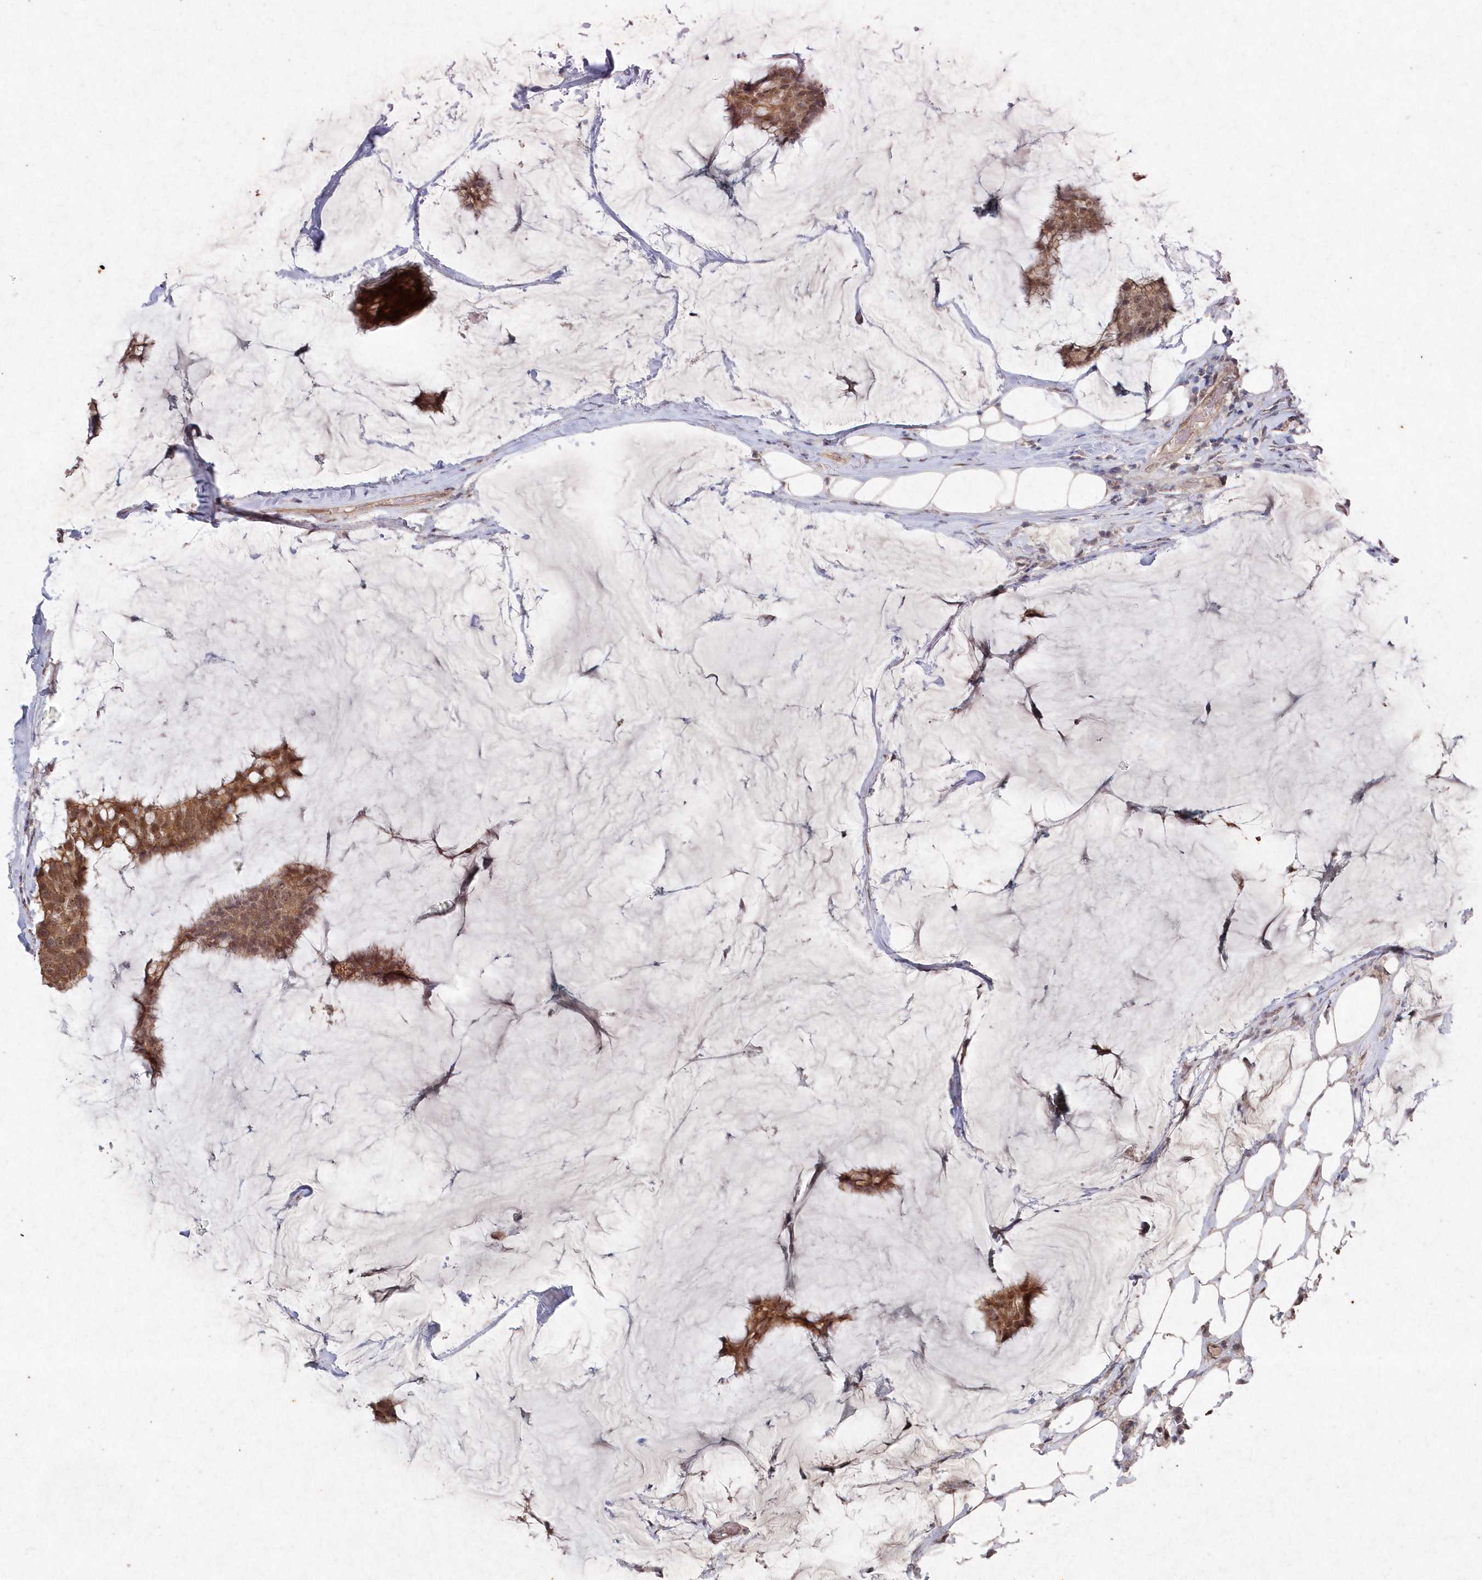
{"staining": {"intensity": "moderate", "quantity": ">75%", "location": "cytoplasmic/membranous,nuclear"}, "tissue": "breast cancer", "cell_type": "Tumor cells", "image_type": "cancer", "snomed": [{"axis": "morphology", "description": "Duct carcinoma"}, {"axis": "topography", "description": "Breast"}], "caption": "A medium amount of moderate cytoplasmic/membranous and nuclear staining is identified in about >75% of tumor cells in breast intraductal carcinoma tissue.", "gene": "VSIG2", "patient": {"sex": "female", "age": 93}}